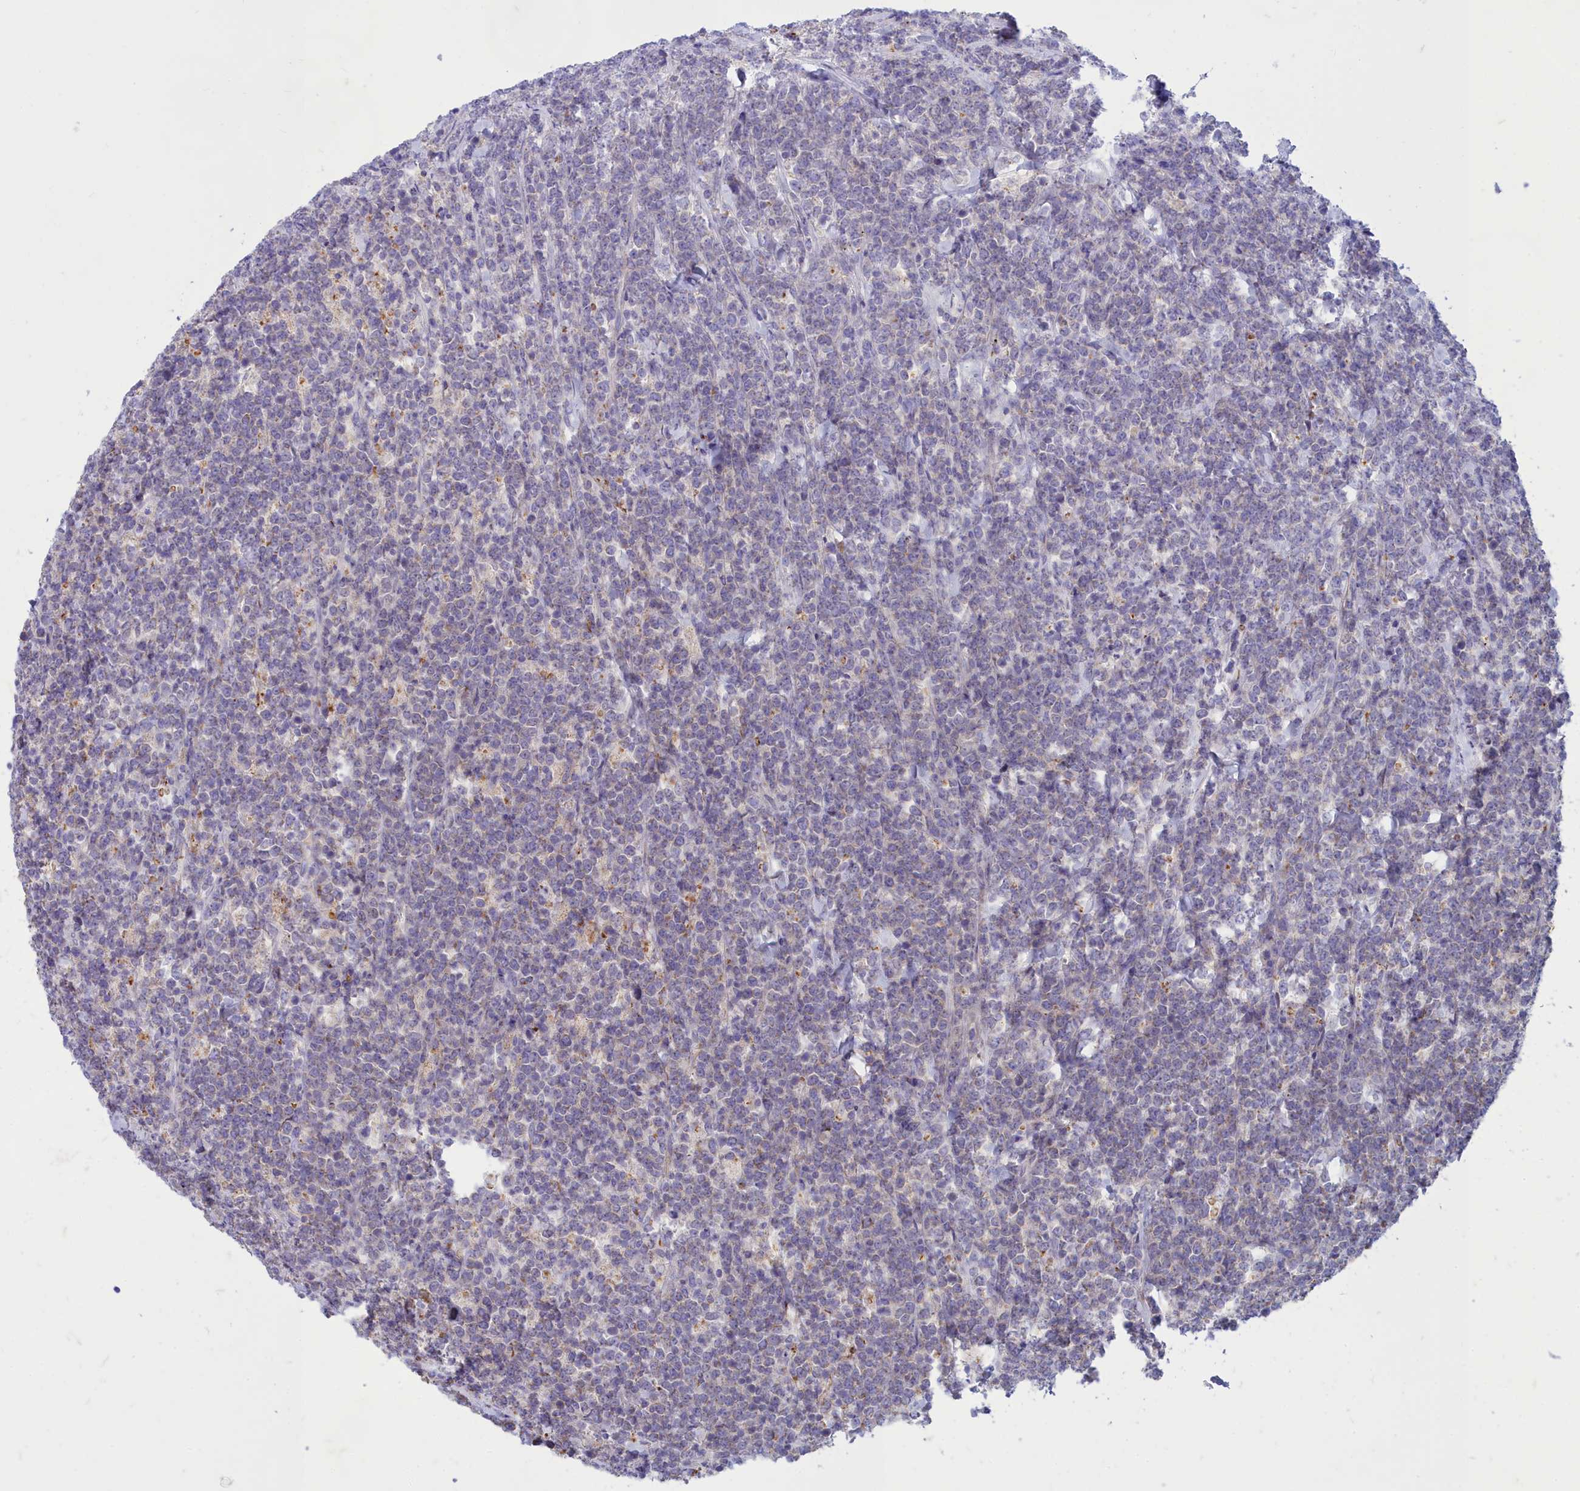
{"staining": {"intensity": "negative", "quantity": "none", "location": "none"}, "tissue": "lymphoma", "cell_type": "Tumor cells", "image_type": "cancer", "snomed": [{"axis": "morphology", "description": "Malignant lymphoma, non-Hodgkin's type, High grade"}, {"axis": "topography", "description": "Small intestine"}], "caption": "Micrograph shows no significant protein staining in tumor cells of malignant lymphoma, non-Hodgkin's type (high-grade). (Brightfield microscopy of DAB (3,3'-diaminobenzidine) immunohistochemistry at high magnification).", "gene": "TMEM30B", "patient": {"sex": "male", "age": 8}}